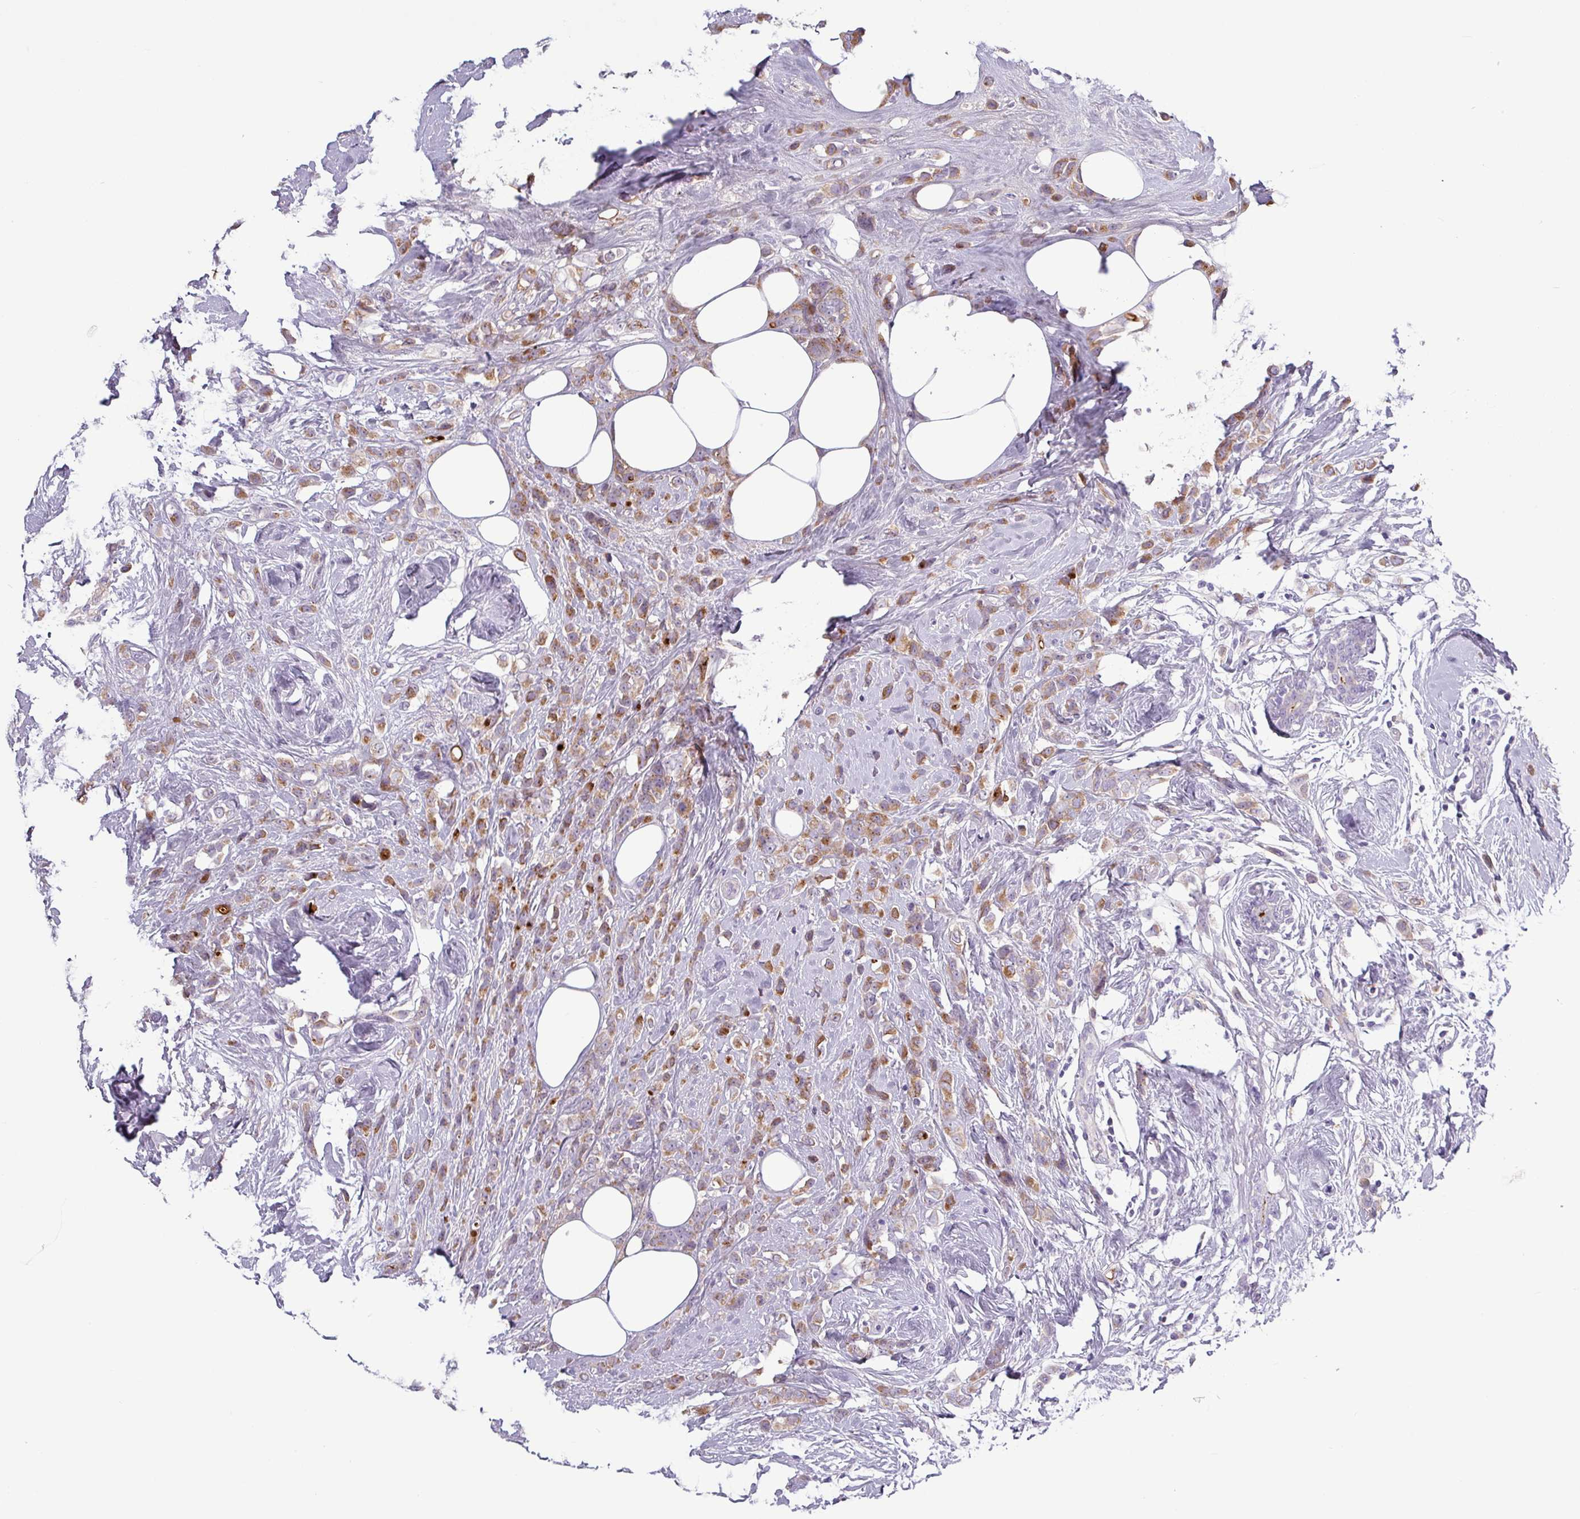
{"staining": {"intensity": "moderate", "quantity": ">75%", "location": "cytoplasmic/membranous"}, "tissue": "breast cancer", "cell_type": "Tumor cells", "image_type": "cancer", "snomed": [{"axis": "morphology", "description": "Duct carcinoma"}, {"axis": "topography", "description": "Breast"}], "caption": "Immunohistochemistry histopathology image of neoplastic tissue: human breast cancer stained using immunohistochemistry (IHC) displays medium levels of moderate protein expression localized specifically in the cytoplasmic/membranous of tumor cells, appearing as a cytoplasmic/membranous brown color.", "gene": "C4B", "patient": {"sex": "female", "age": 80}}